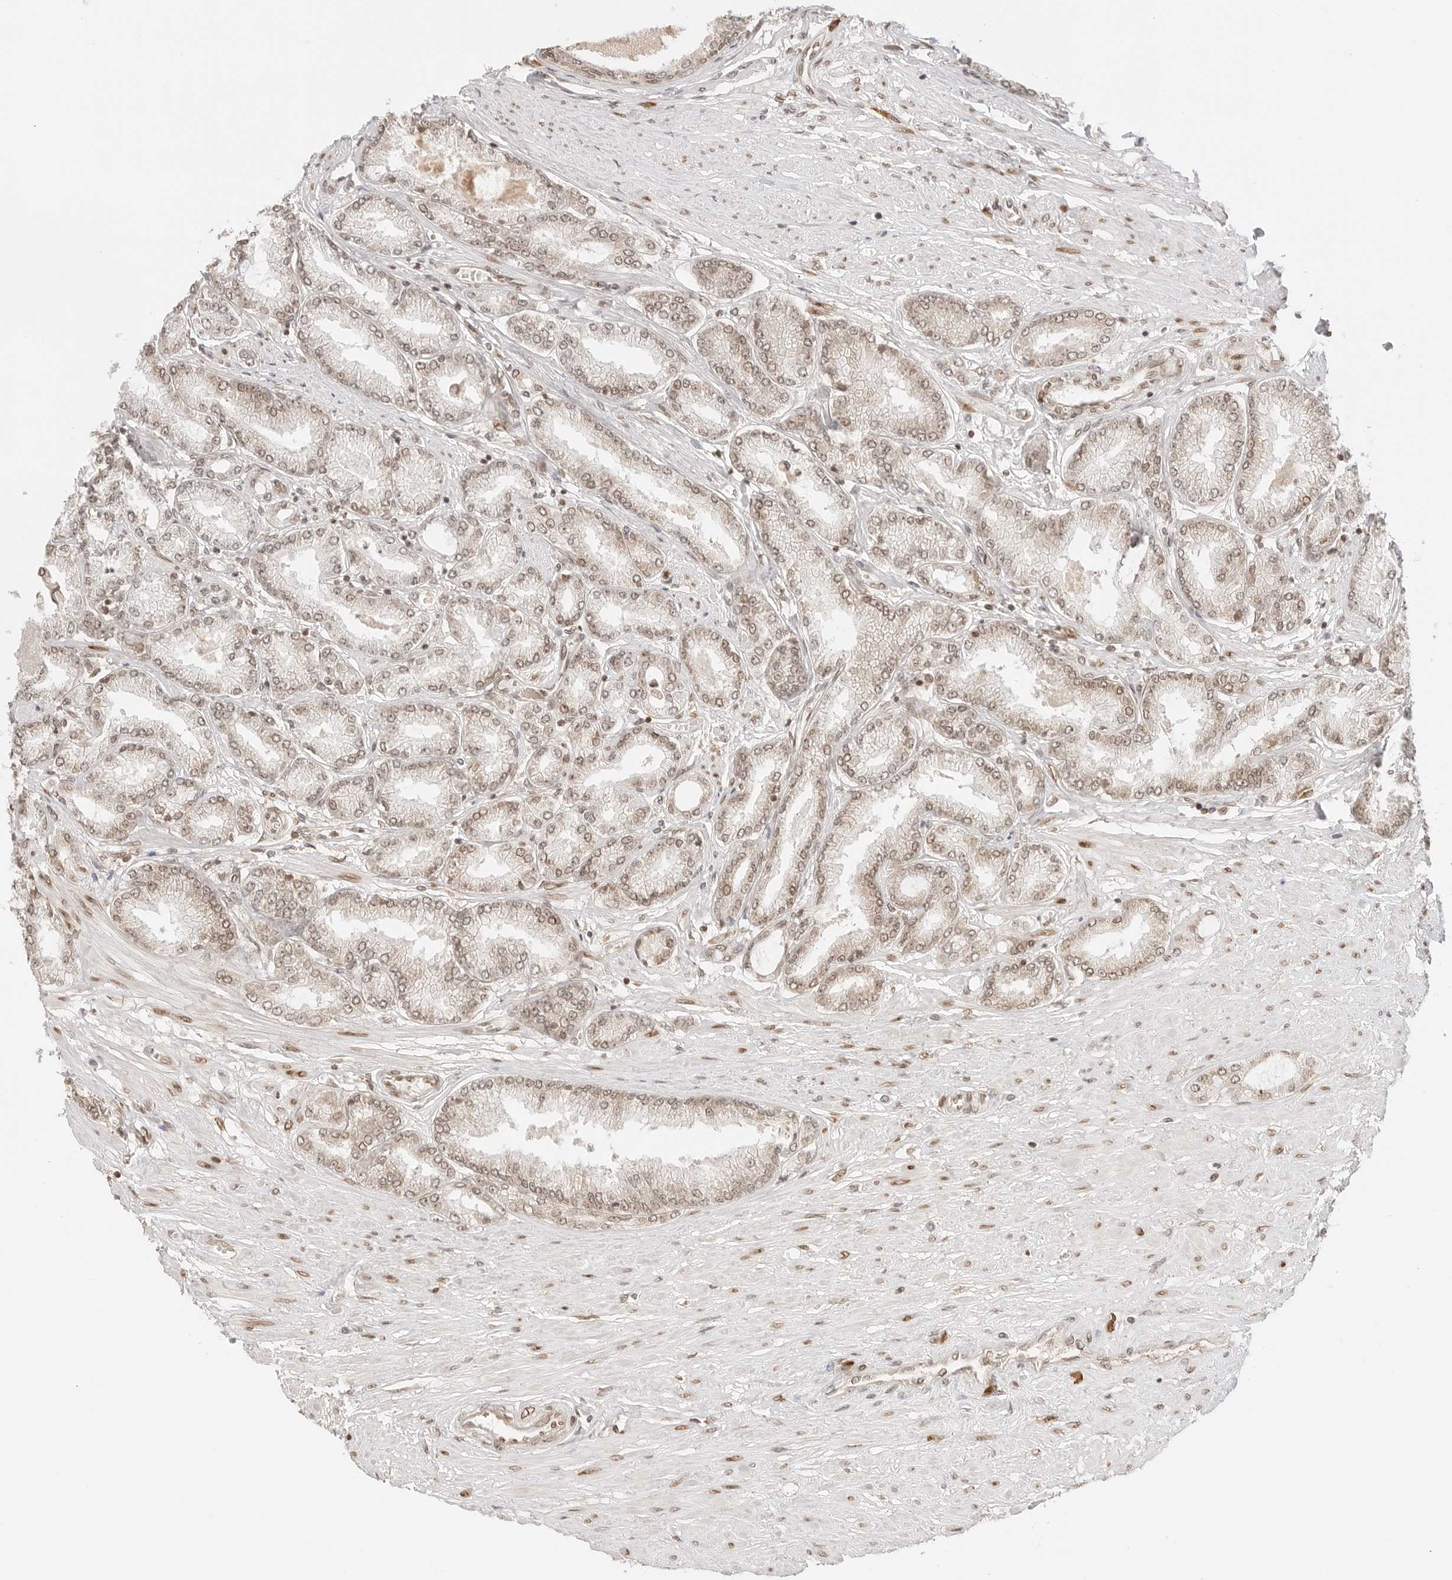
{"staining": {"intensity": "moderate", "quantity": ">75%", "location": "cytoplasmic/membranous,nuclear"}, "tissue": "prostate cancer", "cell_type": "Tumor cells", "image_type": "cancer", "snomed": [{"axis": "morphology", "description": "Adenocarcinoma, Low grade"}, {"axis": "topography", "description": "Prostate"}], "caption": "Low-grade adenocarcinoma (prostate) stained with DAB (3,3'-diaminobenzidine) immunohistochemistry exhibits medium levels of moderate cytoplasmic/membranous and nuclear expression in about >75% of tumor cells. Using DAB (3,3'-diaminobenzidine) (brown) and hematoxylin (blue) stains, captured at high magnification using brightfield microscopy.", "gene": "POLH", "patient": {"sex": "male", "age": 63}}